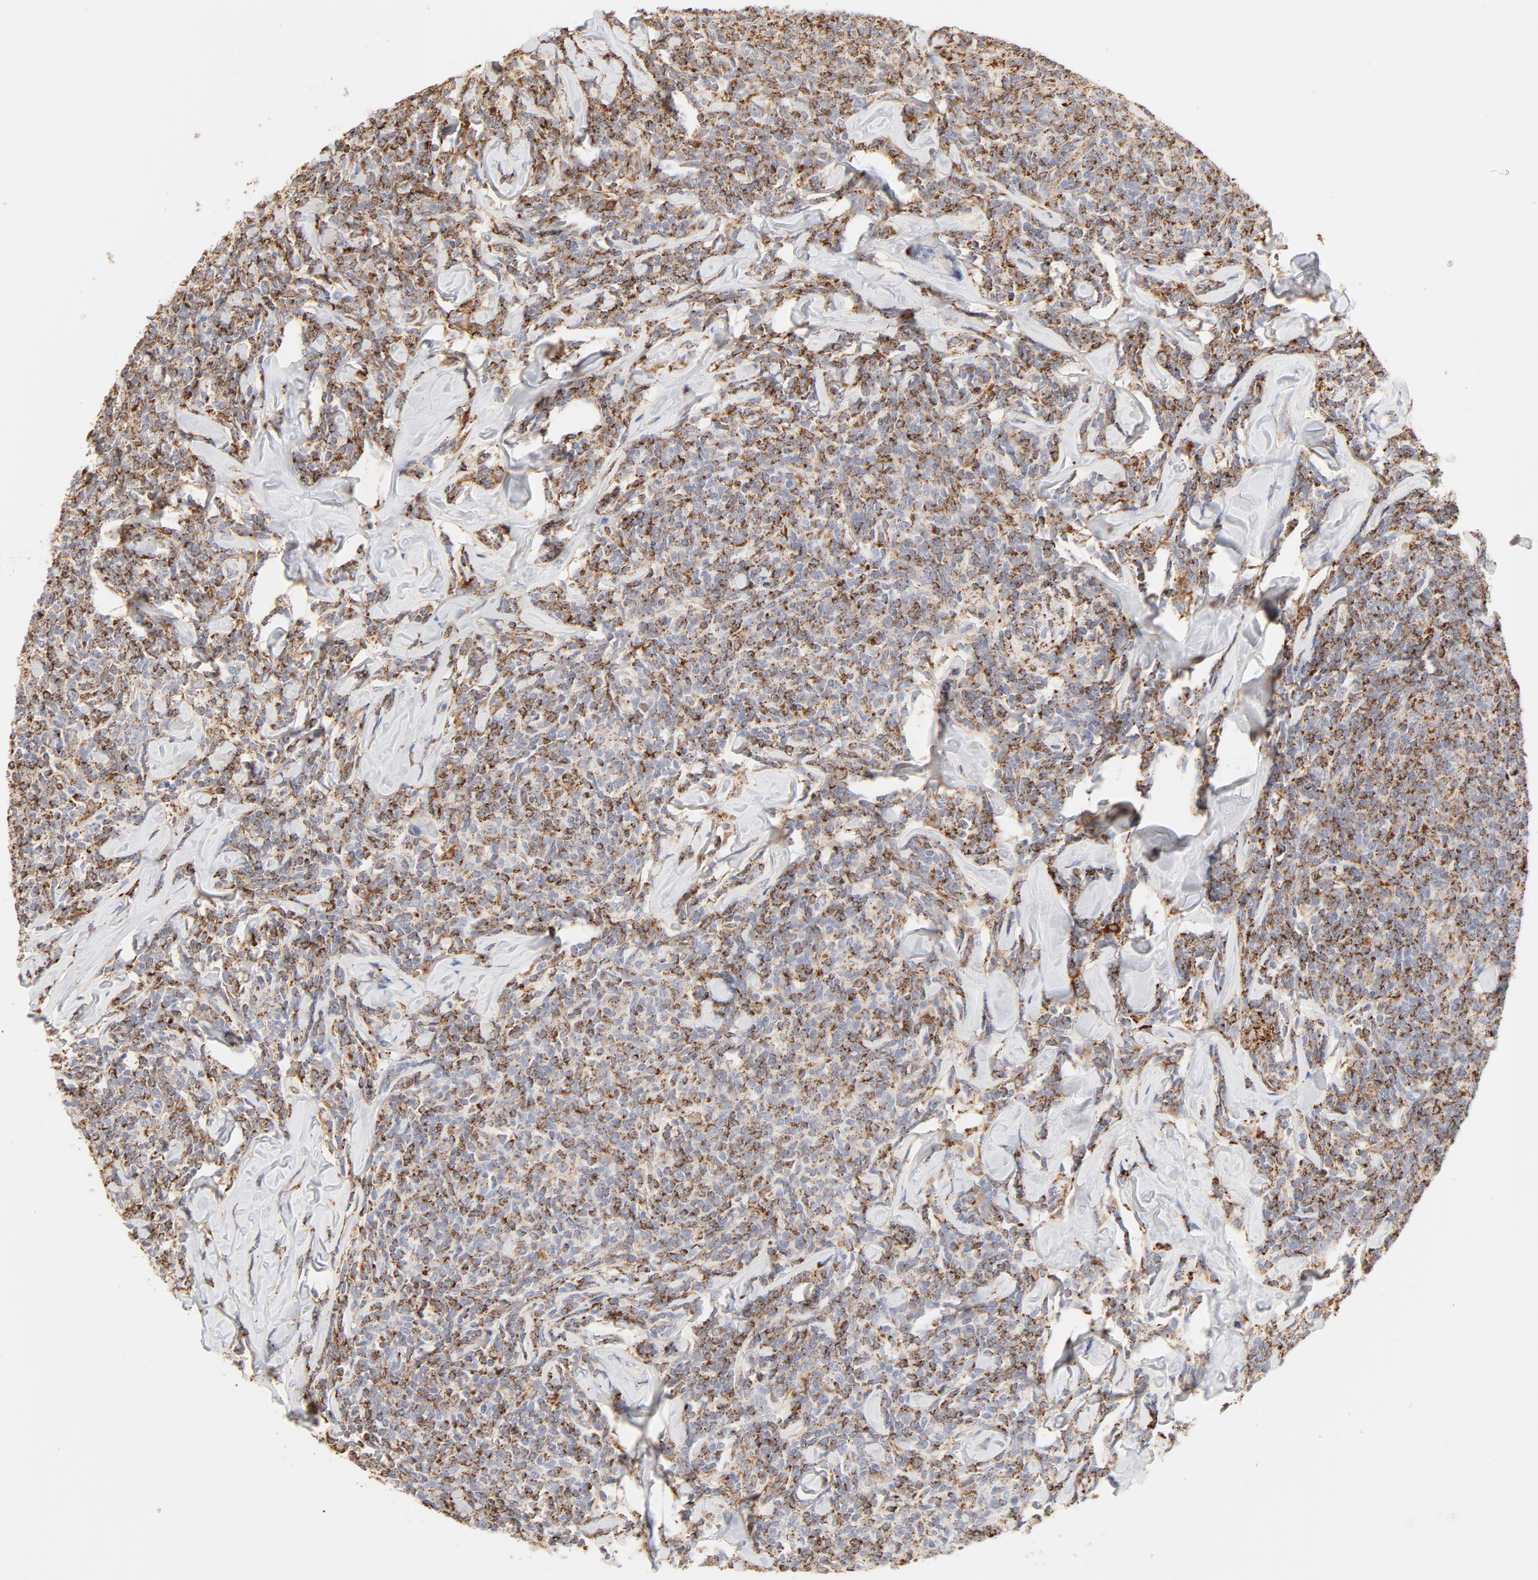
{"staining": {"intensity": "moderate", "quantity": ">75%", "location": "cytoplasmic/membranous"}, "tissue": "lymphoma", "cell_type": "Tumor cells", "image_type": "cancer", "snomed": [{"axis": "morphology", "description": "Malignant lymphoma, non-Hodgkin's type, Low grade"}, {"axis": "topography", "description": "Lymph node"}], "caption": "Immunohistochemistry (DAB (3,3'-diaminobenzidine)) staining of lymphoma exhibits moderate cytoplasmic/membranous protein expression in about >75% of tumor cells.", "gene": "CTSH", "patient": {"sex": "female", "age": 56}}